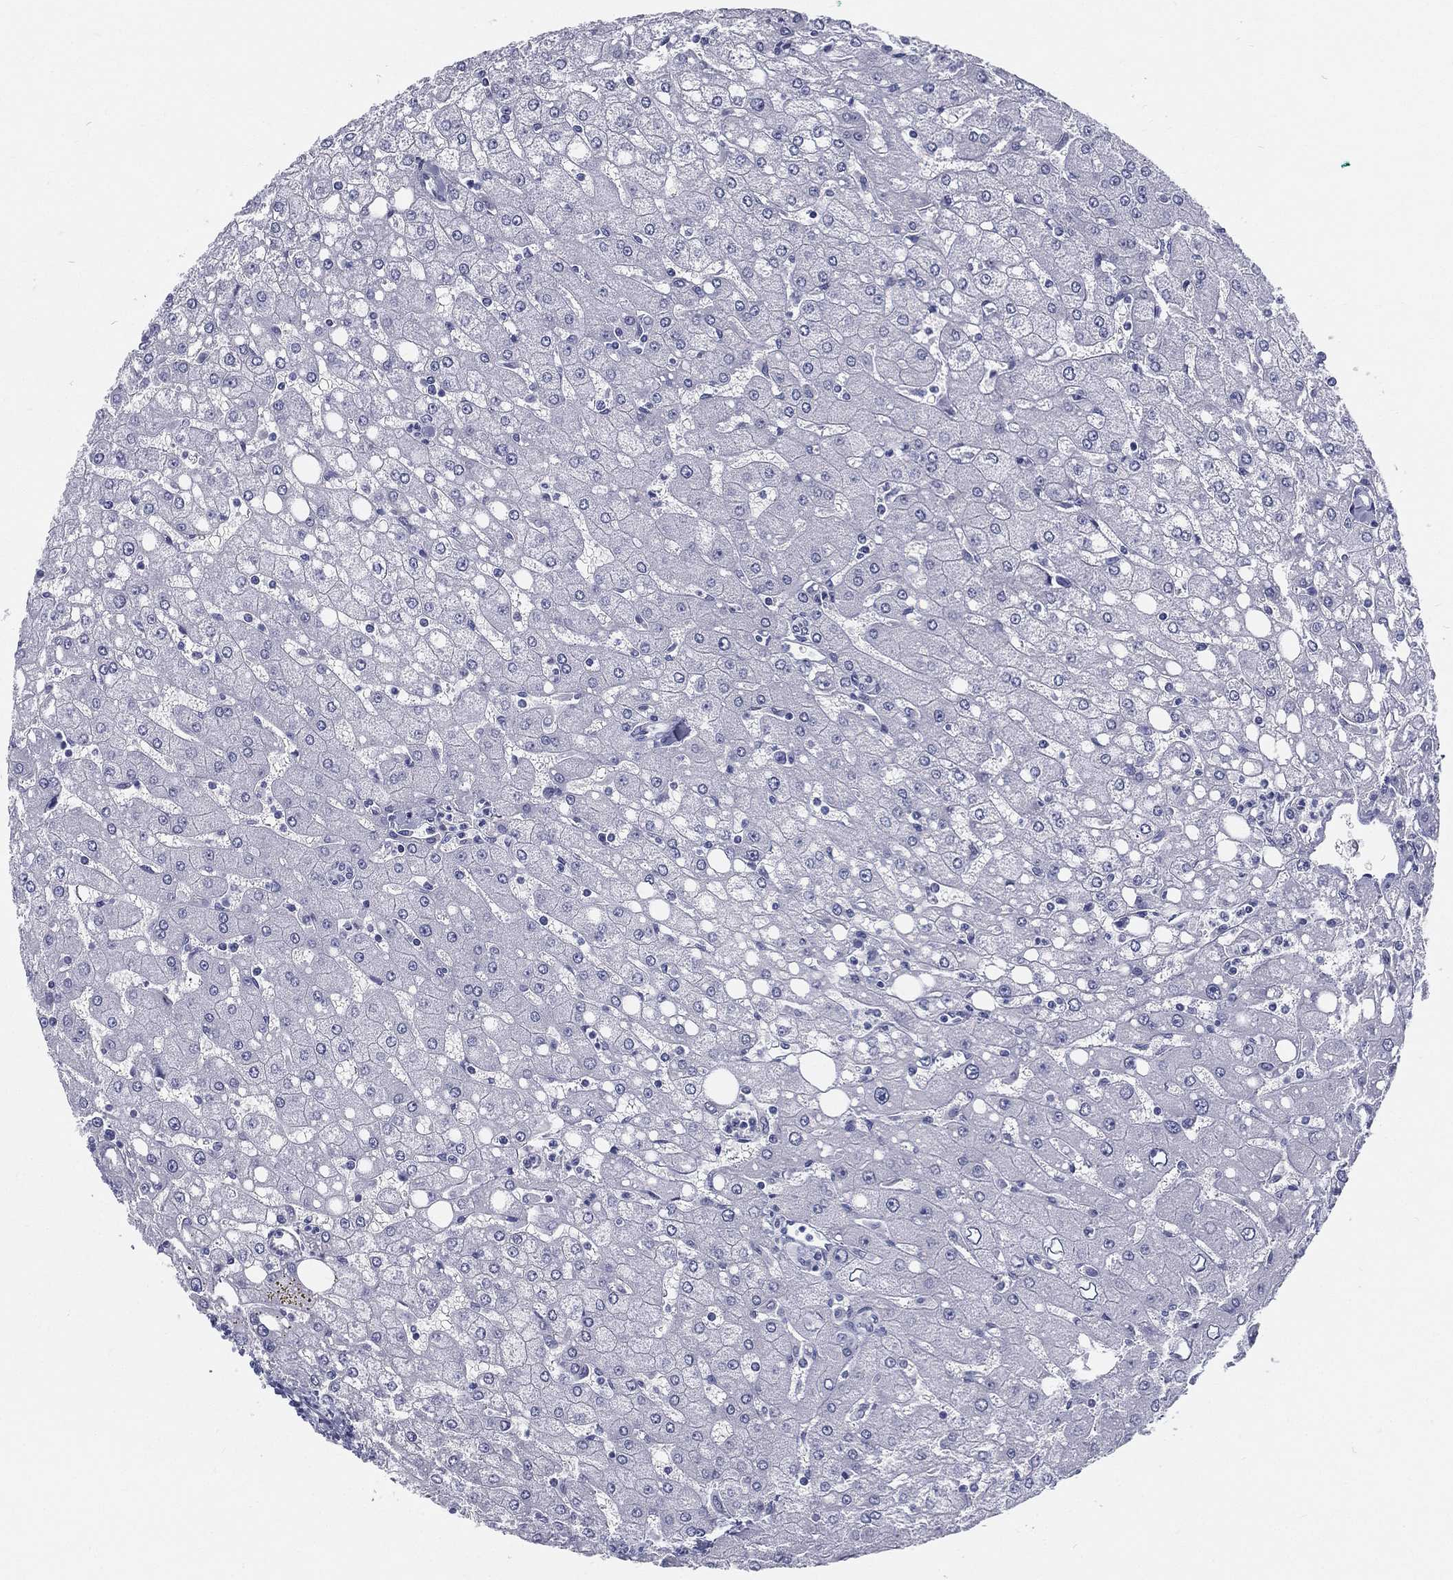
{"staining": {"intensity": "negative", "quantity": "none", "location": "none"}, "tissue": "liver", "cell_type": "Cholangiocytes", "image_type": "normal", "snomed": [{"axis": "morphology", "description": "Normal tissue, NOS"}, {"axis": "topography", "description": "Liver"}], "caption": "Liver stained for a protein using immunohistochemistry exhibits no staining cholangiocytes.", "gene": "RSPH4A", "patient": {"sex": "female", "age": 53}}